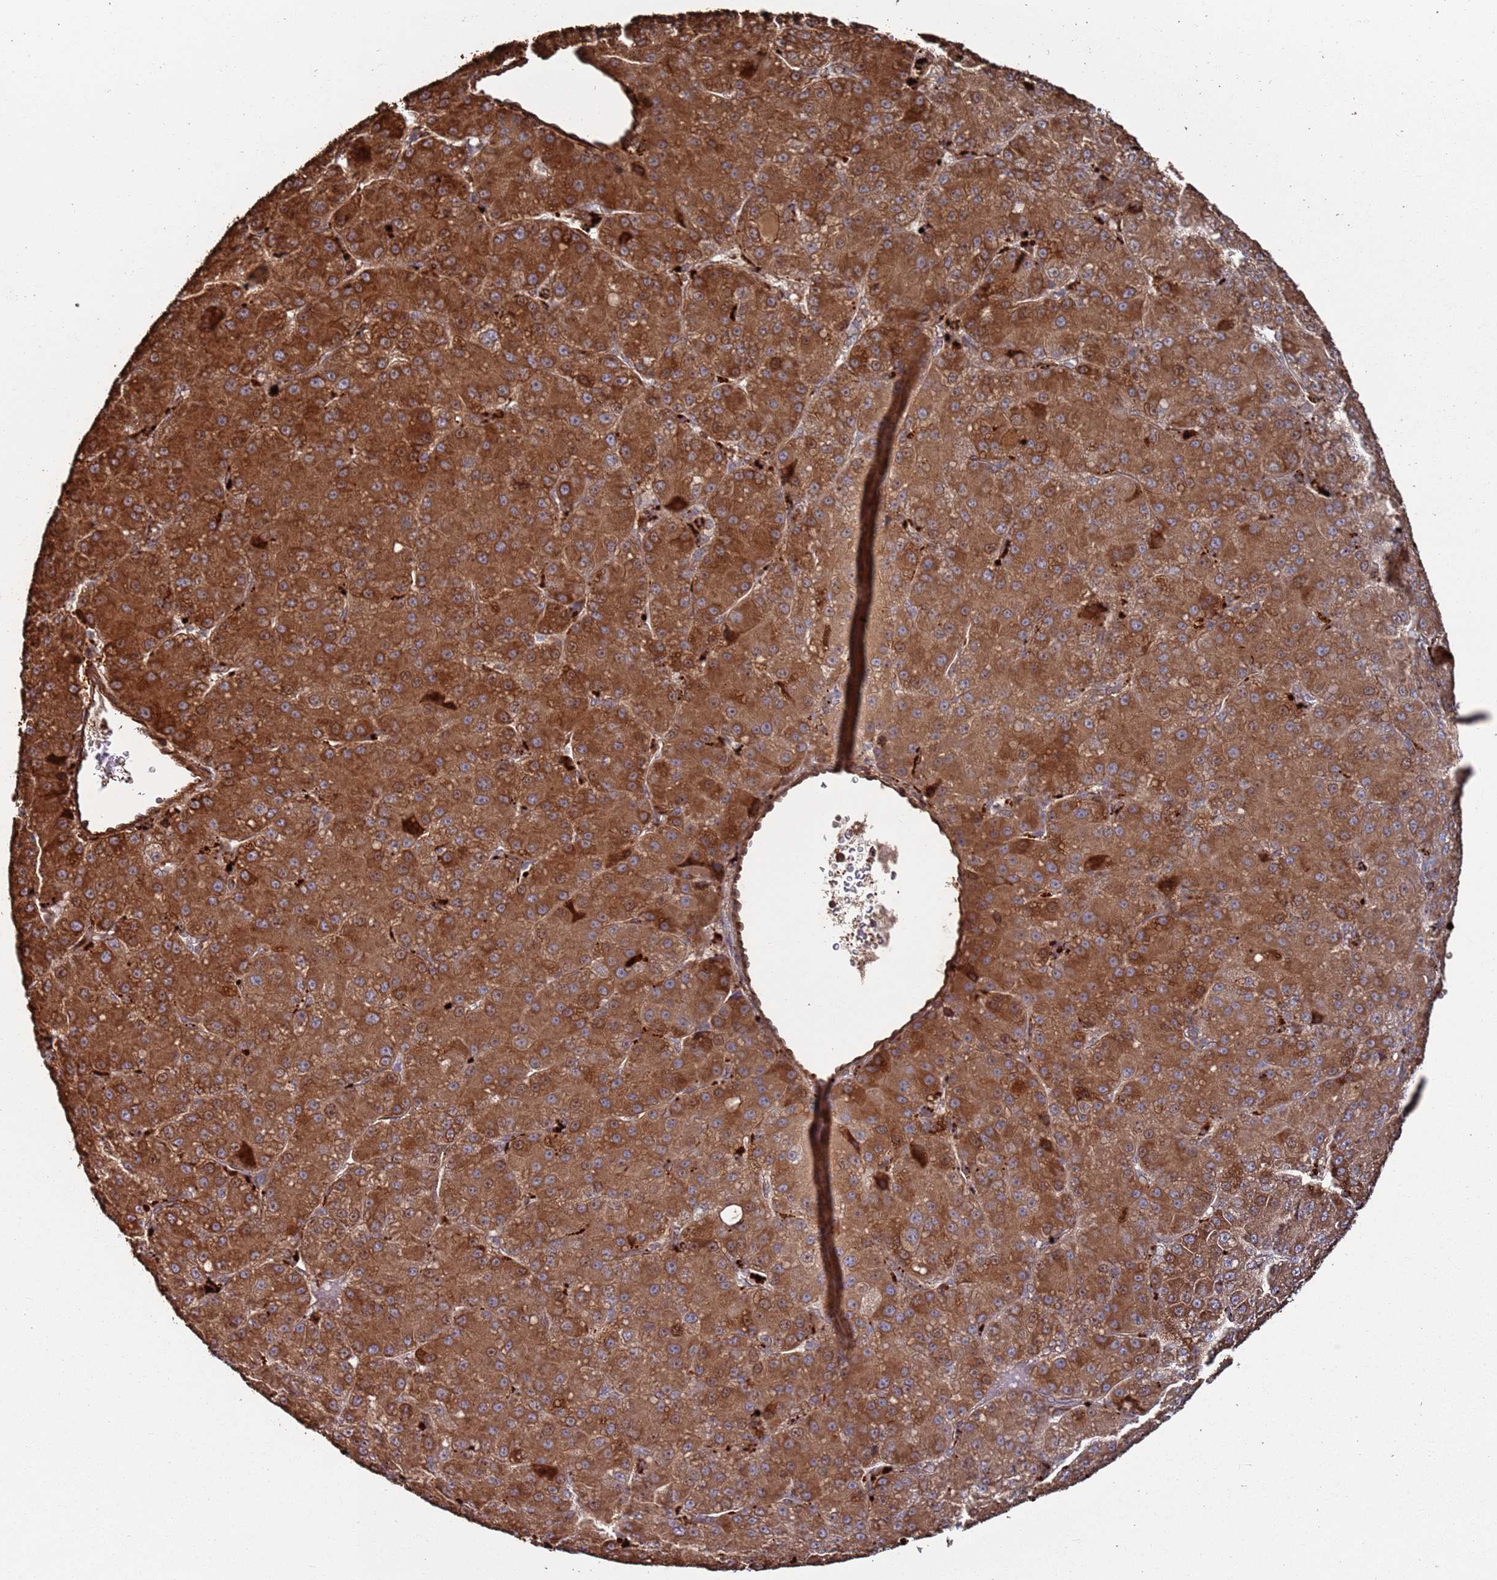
{"staining": {"intensity": "strong", "quantity": ">75%", "location": "cytoplasmic/membranous"}, "tissue": "liver cancer", "cell_type": "Tumor cells", "image_type": "cancer", "snomed": [{"axis": "morphology", "description": "Carcinoma, Hepatocellular, NOS"}, {"axis": "topography", "description": "Liver"}], "caption": "Immunohistochemistry (IHC) of human liver hepatocellular carcinoma reveals high levels of strong cytoplasmic/membranous expression in approximately >75% of tumor cells.", "gene": "LACC1", "patient": {"sex": "male", "age": 67}}